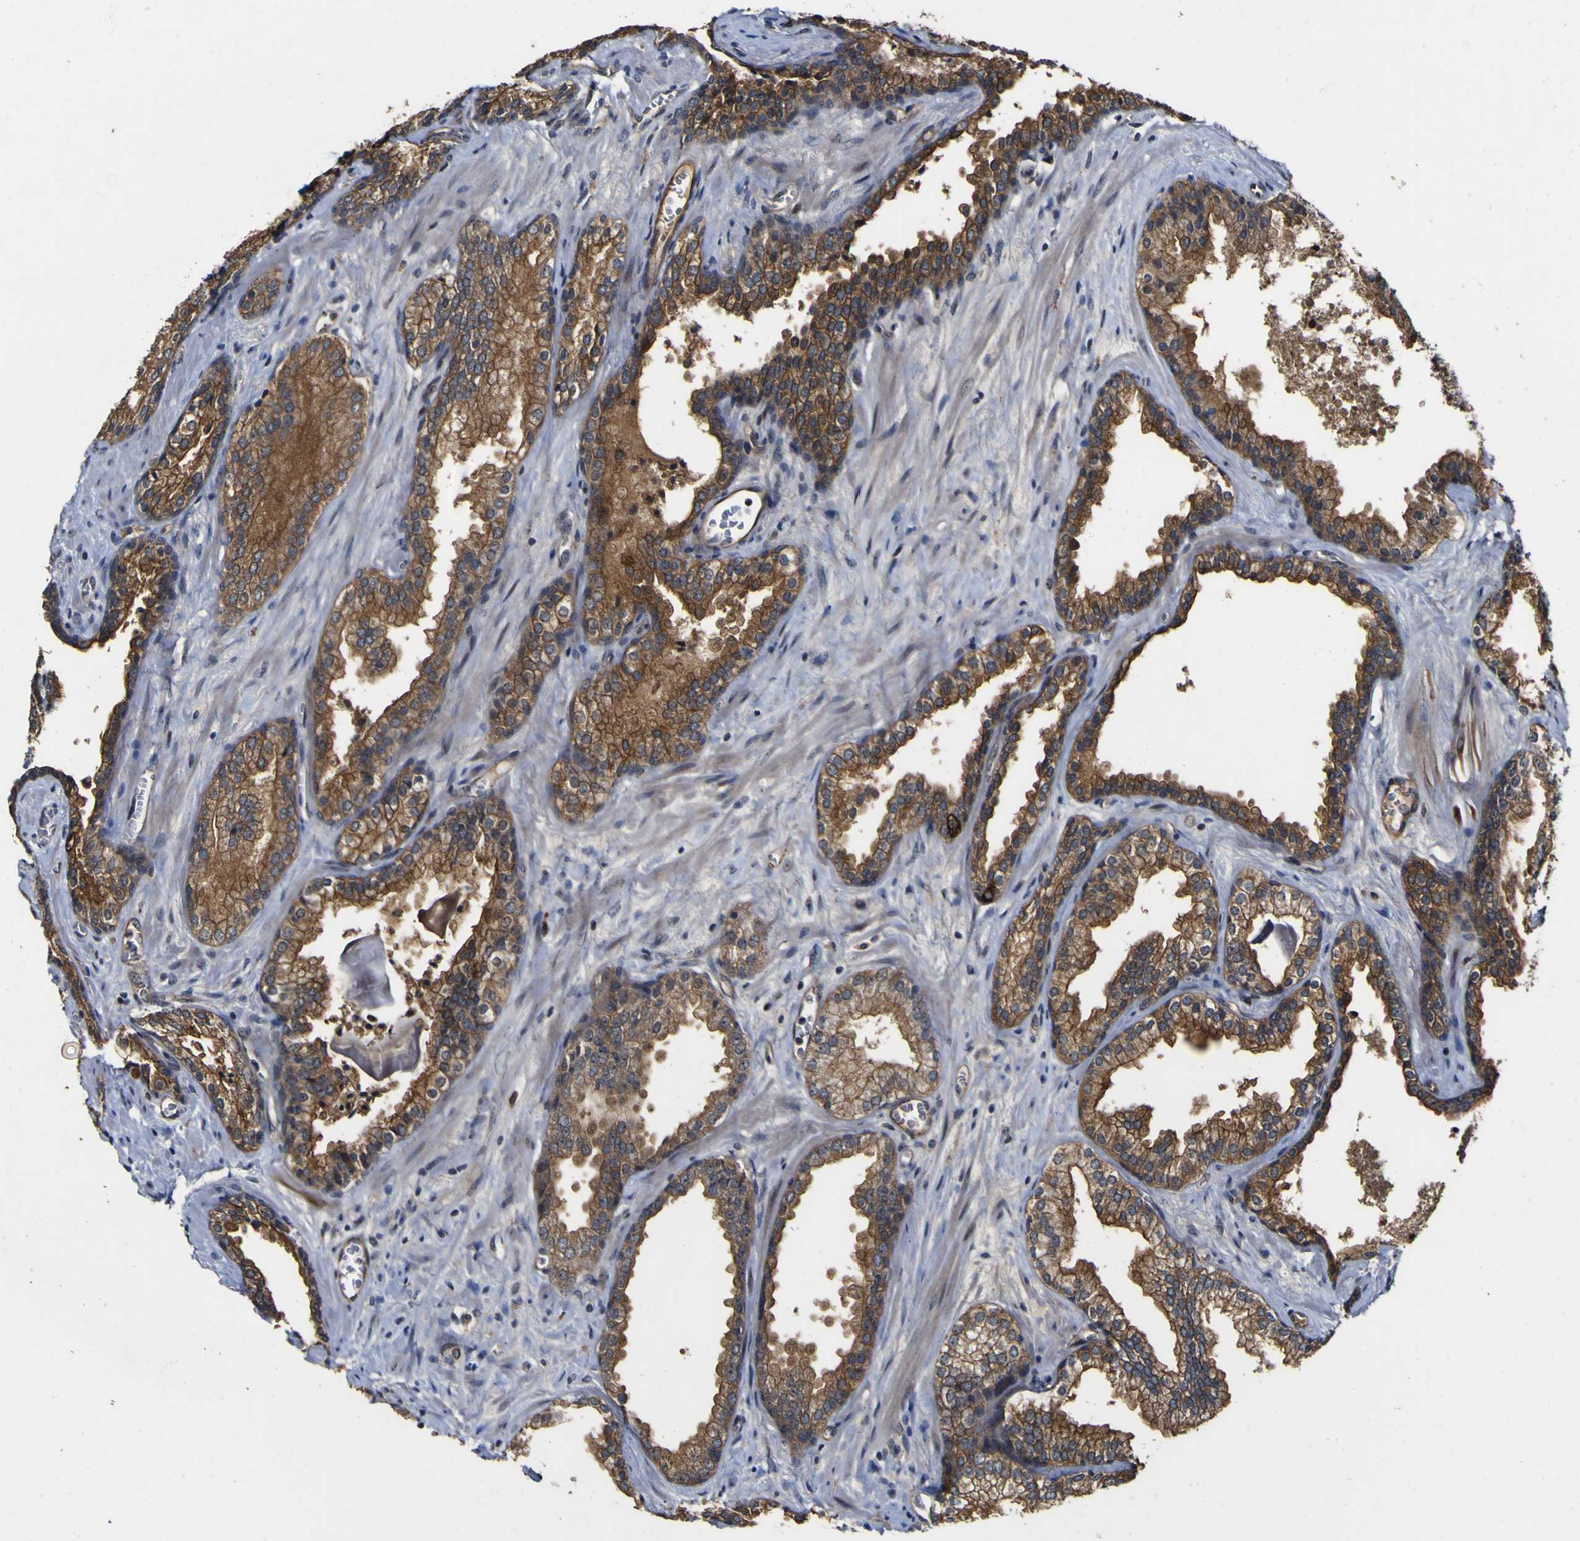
{"staining": {"intensity": "strong", "quantity": ">75%", "location": "cytoplasmic/membranous"}, "tissue": "prostate cancer", "cell_type": "Tumor cells", "image_type": "cancer", "snomed": [{"axis": "morphology", "description": "Adenocarcinoma, Low grade"}, {"axis": "topography", "description": "Prostate"}], "caption": "Immunohistochemical staining of human prostate cancer (low-grade adenocarcinoma) reveals high levels of strong cytoplasmic/membranous protein positivity in about >75% of tumor cells.", "gene": "CCL2", "patient": {"sex": "male", "age": 60}}